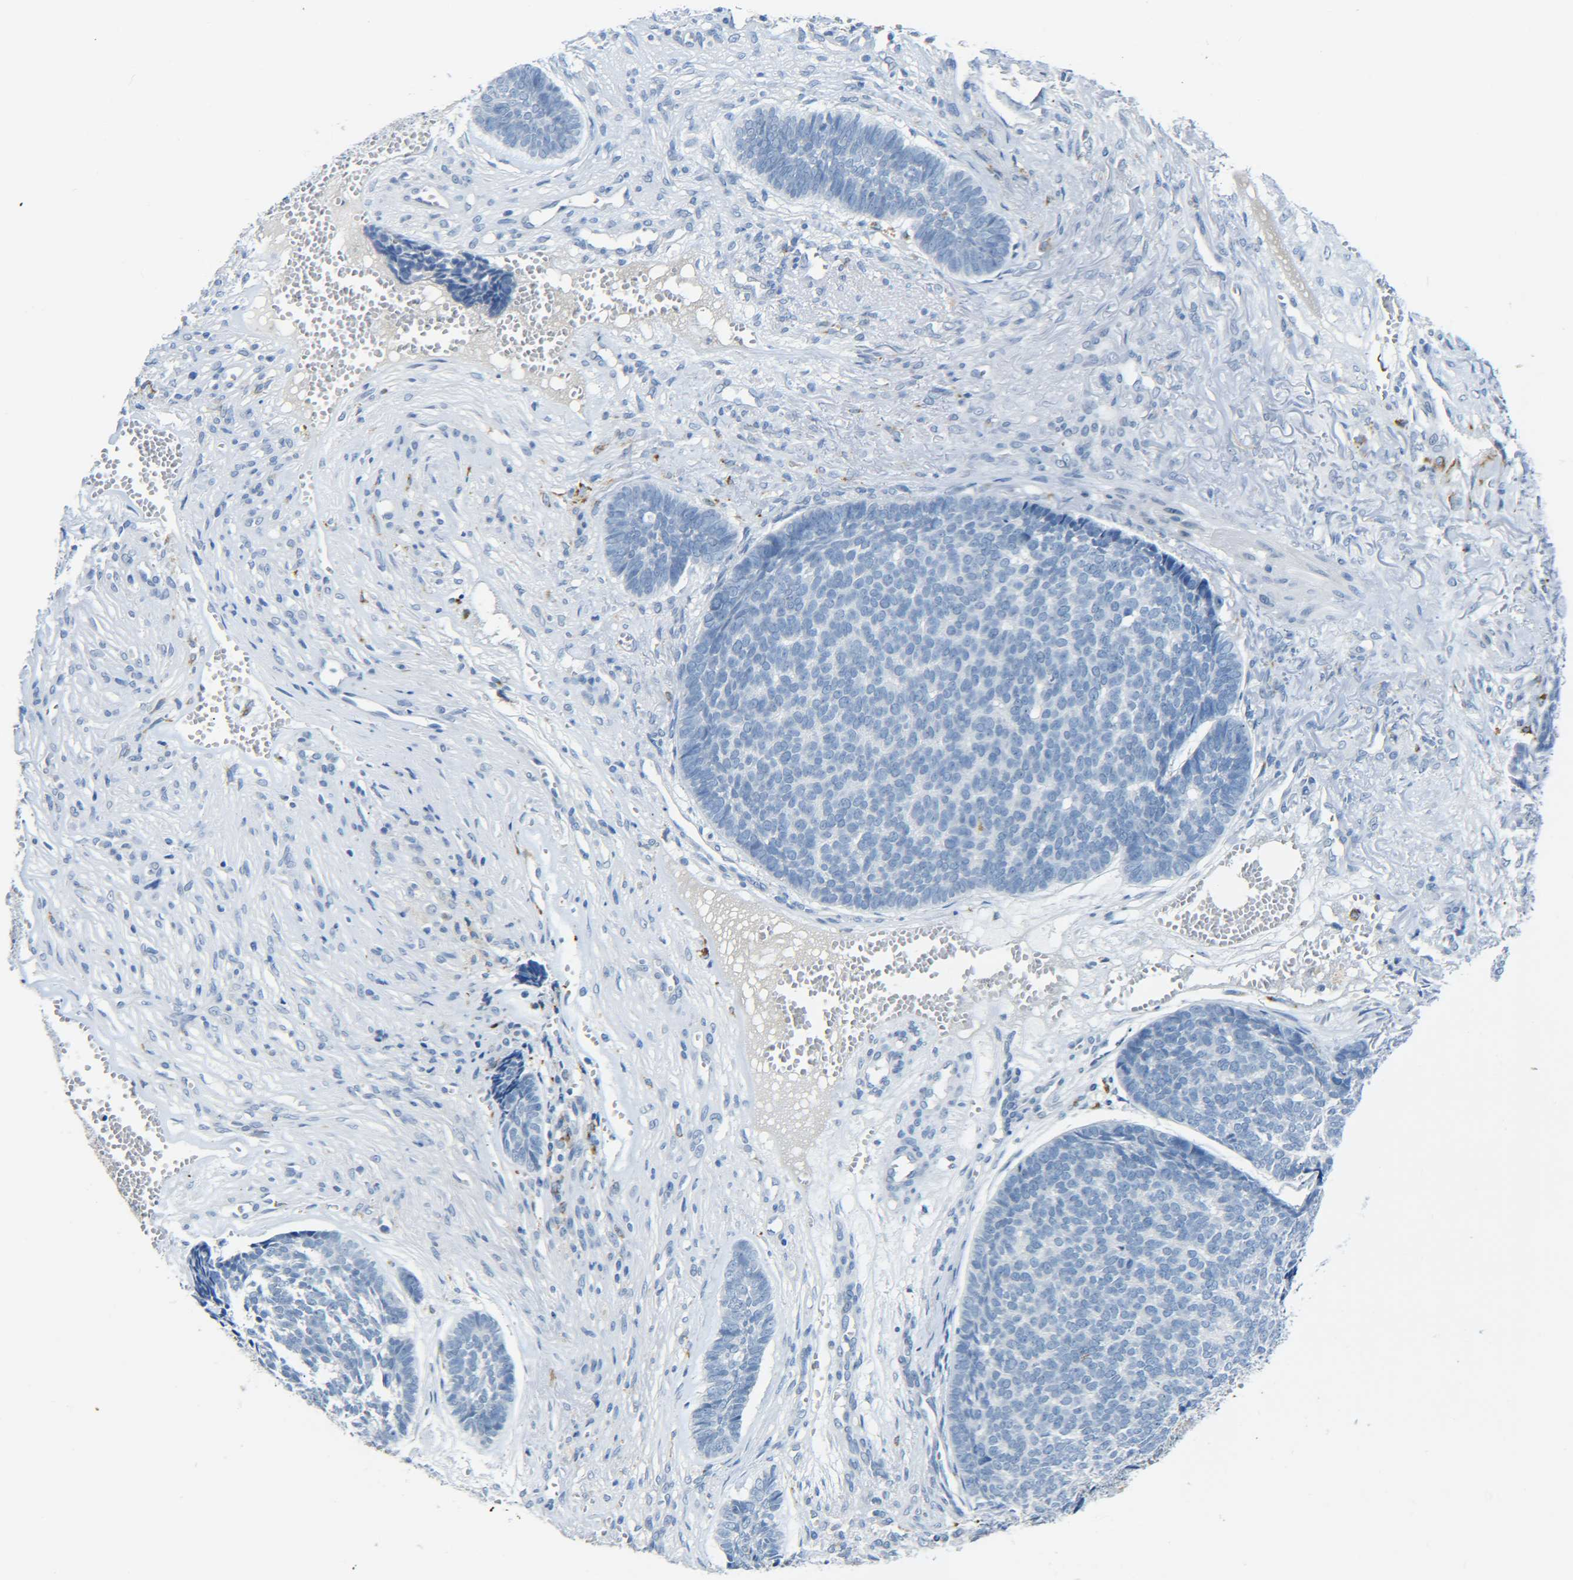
{"staining": {"intensity": "negative", "quantity": "none", "location": "none"}, "tissue": "skin cancer", "cell_type": "Tumor cells", "image_type": "cancer", "snomed": [{"axis": "morphology", "description": "Basal cell carcinoma"}, {"axis": "topography", "description": "Skin"}], "caption": "The immunohistochemistry (IHC) photomicrograph has no significant expression in tumor cells of skin cancer tissue. (DAB IHC, high magnification).", "gene": "C15orf48", "patient": {"sex": "male", "age": 84}}